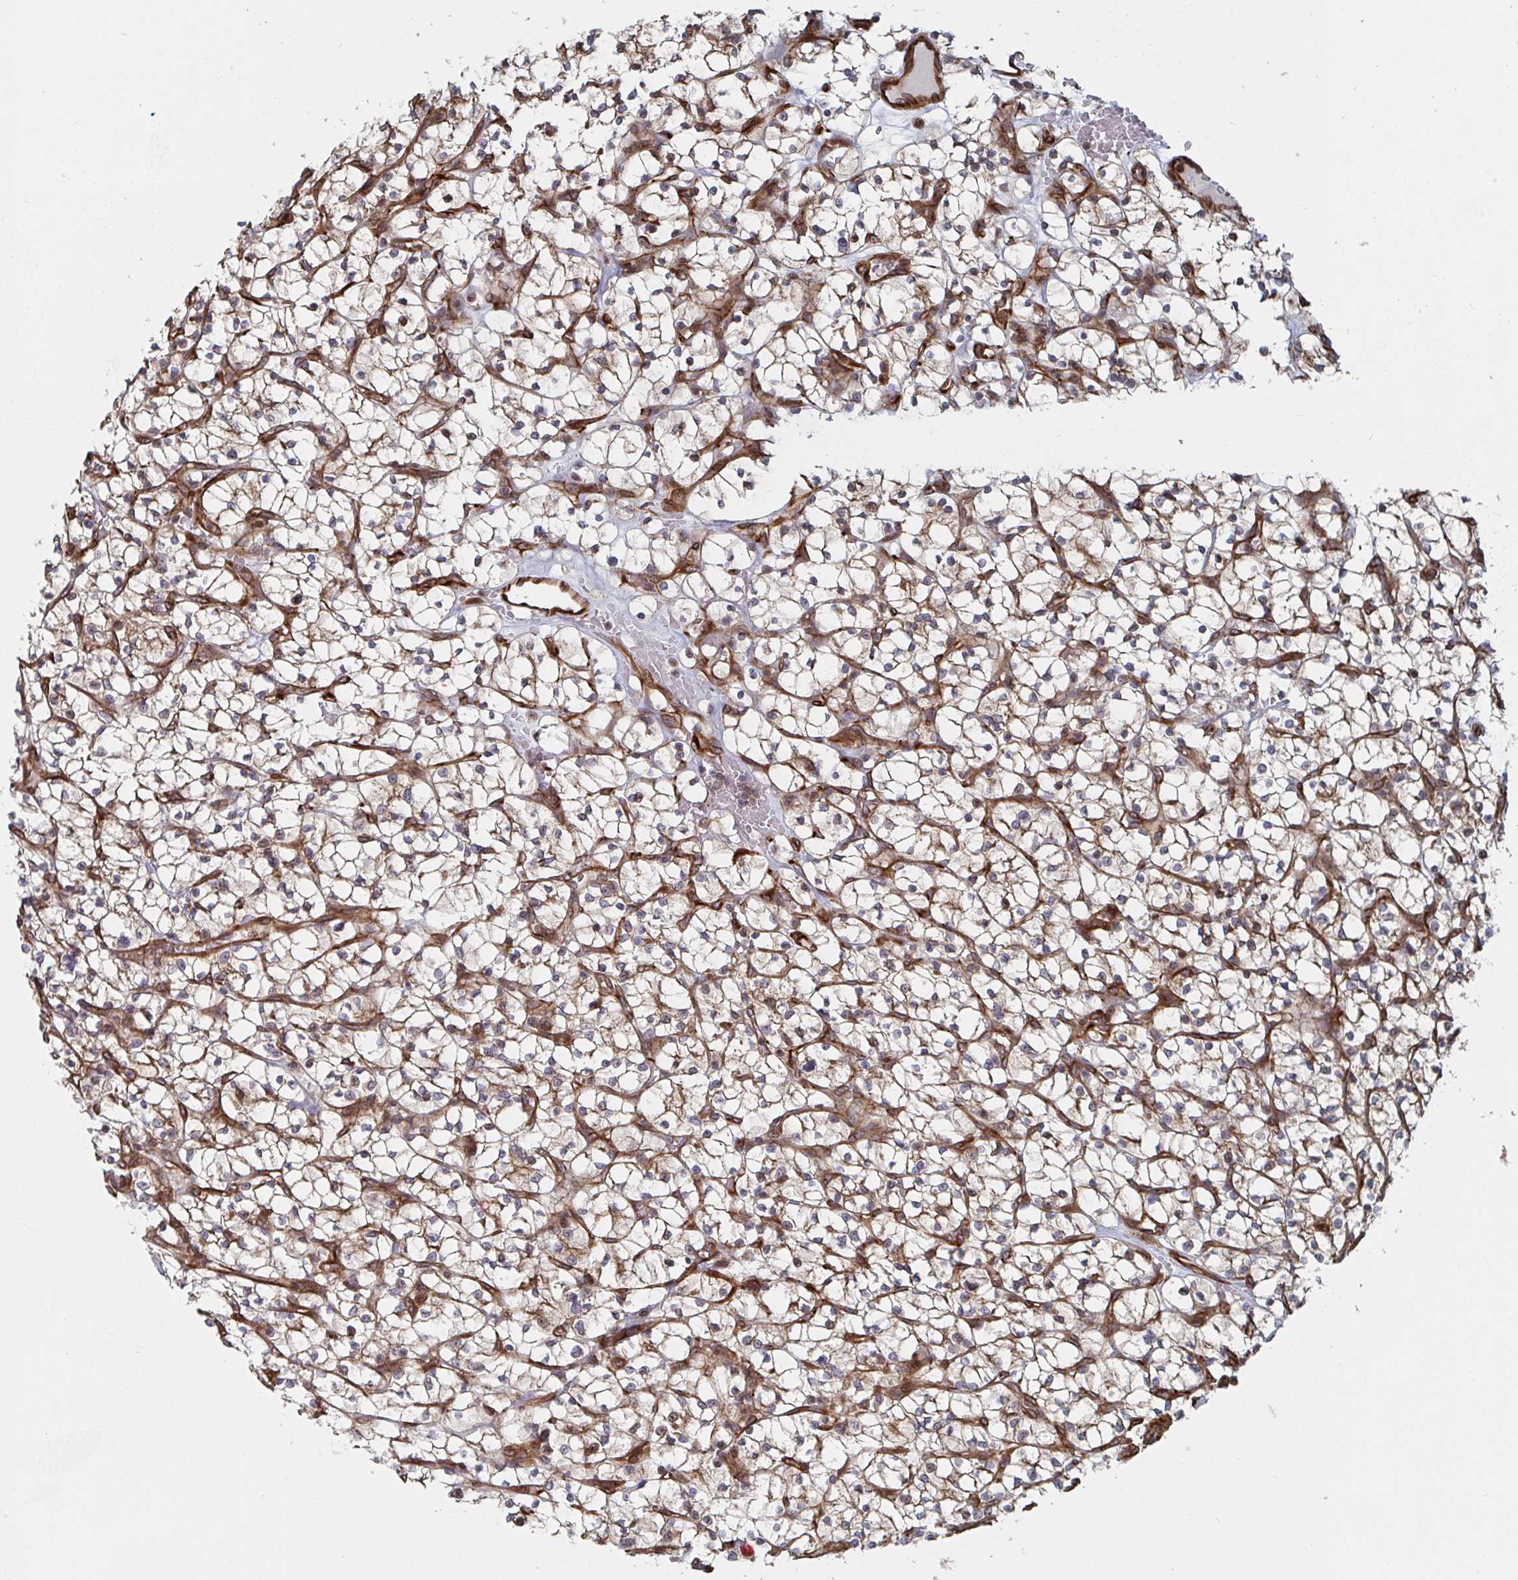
{"staining": {"intensity": "weak", "quantity": "<25%", "location": "cytoplasmic/membranous"}, "tissue": "renal cancer", "cell_type": "Tumor cells", "image_type": "cancer", "snomed": [{"axis": "morphology", "description": "Adenocarcinoma, NOS"}, {"axis": "topography", "description": "Kidney"}], "caption": "Renal cancer (adenocarcinoma) stained for a protein using IHC exhibits no staining tumor cells.", "gene": "DVL3", "patient": {"sex": "female", "age": 64}}